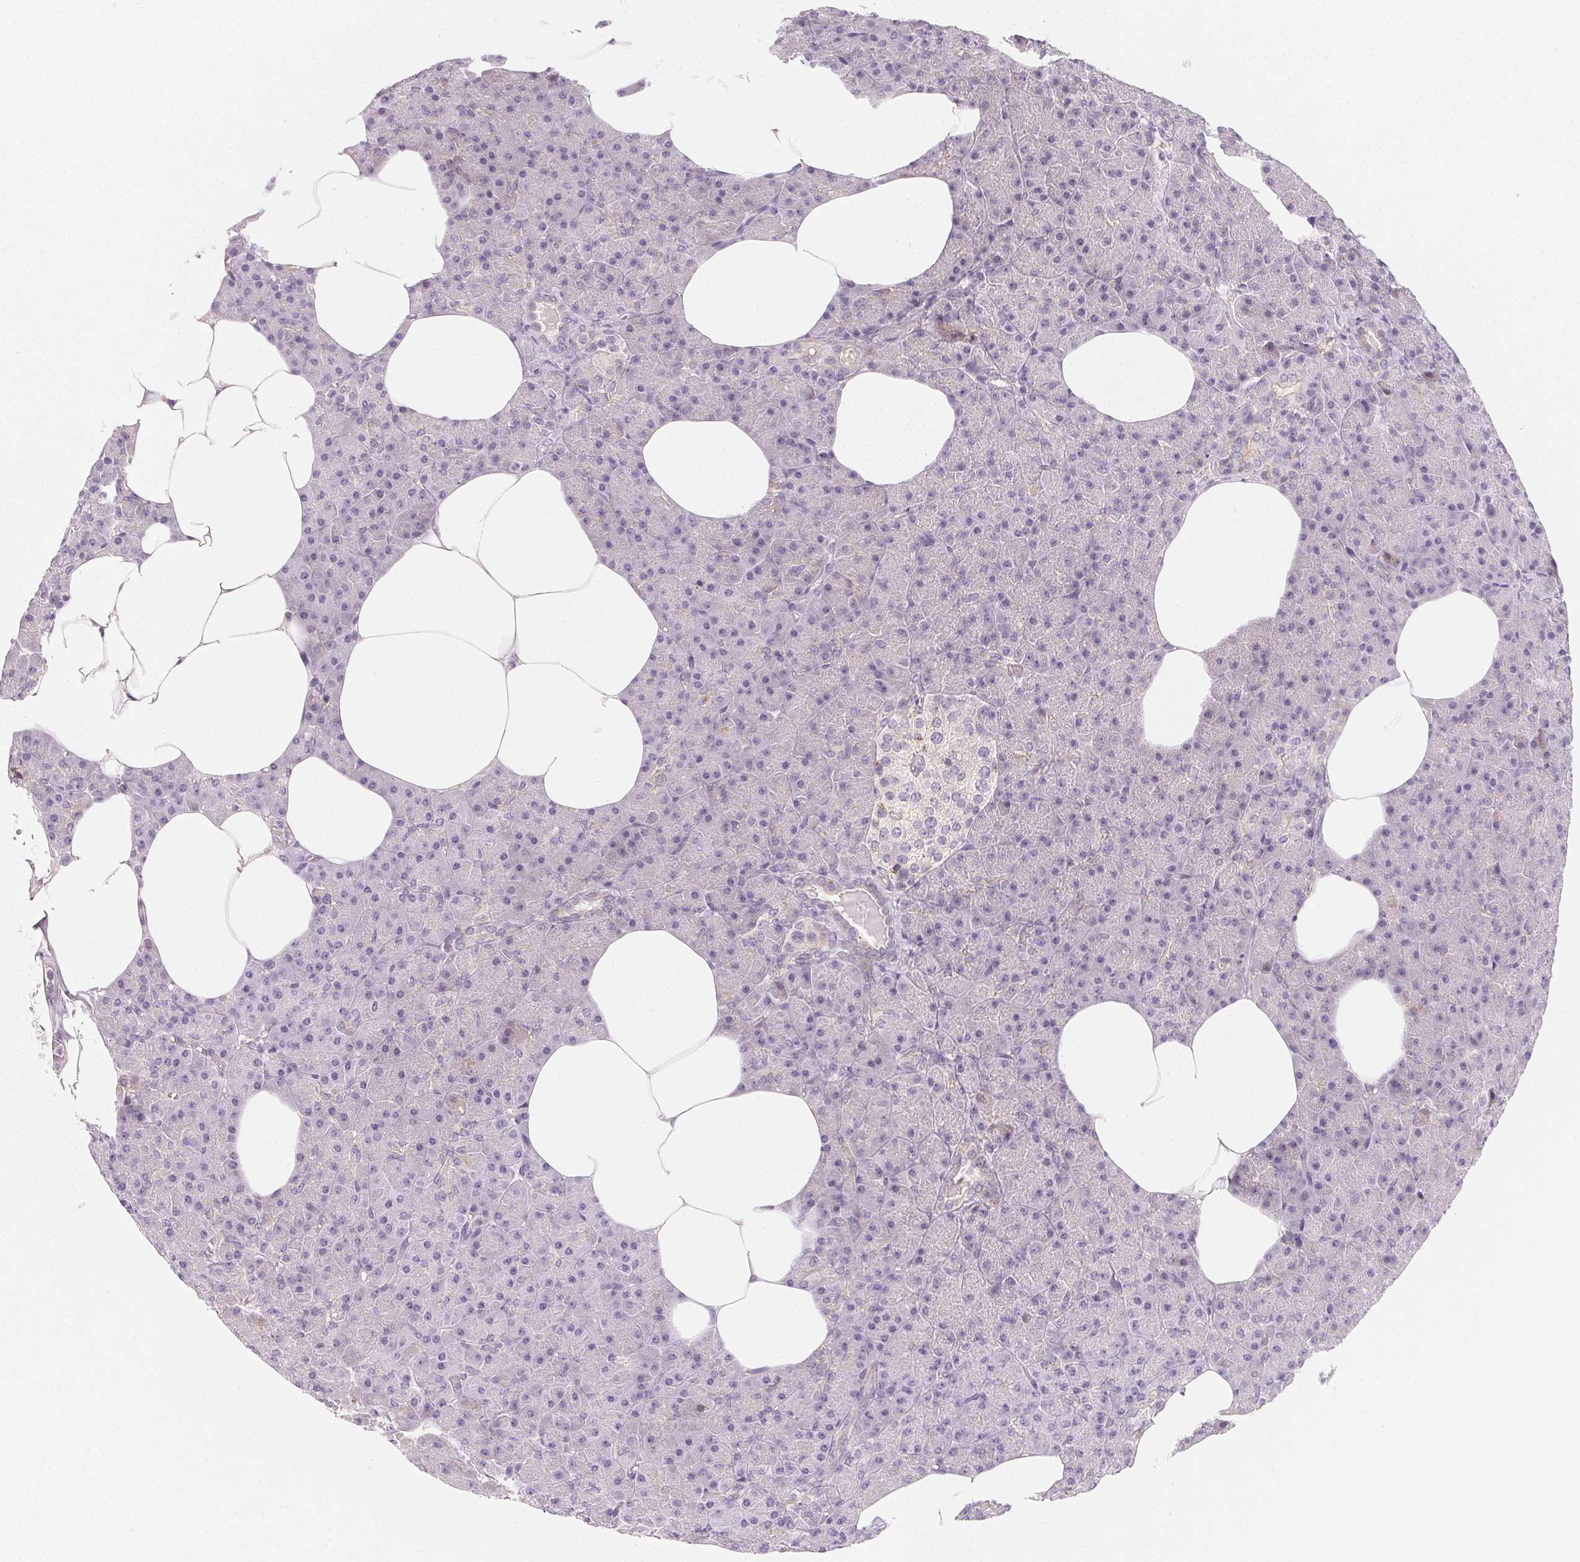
{"staining": {"intensity": "negative", "quantity": "none", "location": "none"}, "tissue": "pancreas", "cell_type": "Exocrine glandular cells", "image_type": "normal", "snomed": [{"axis": "morphology", "description": "Normal tissue, NOS"}, {"axis": "topography", "description": "Pancreas"}], "caption": "This is a photomicrograph of IHC staining of unremarkable pancreas, which shows no staining in exocrine glandular cells. The staining was performed using DAB (3,3'-diaminobenzidine) to visualize the protein expression in brown, while the nuclei were stained in blue with hematoxylin (Magnification: 20x).", "gene": "LRRC23", "patient": {"sex": "female", "age": 45}}